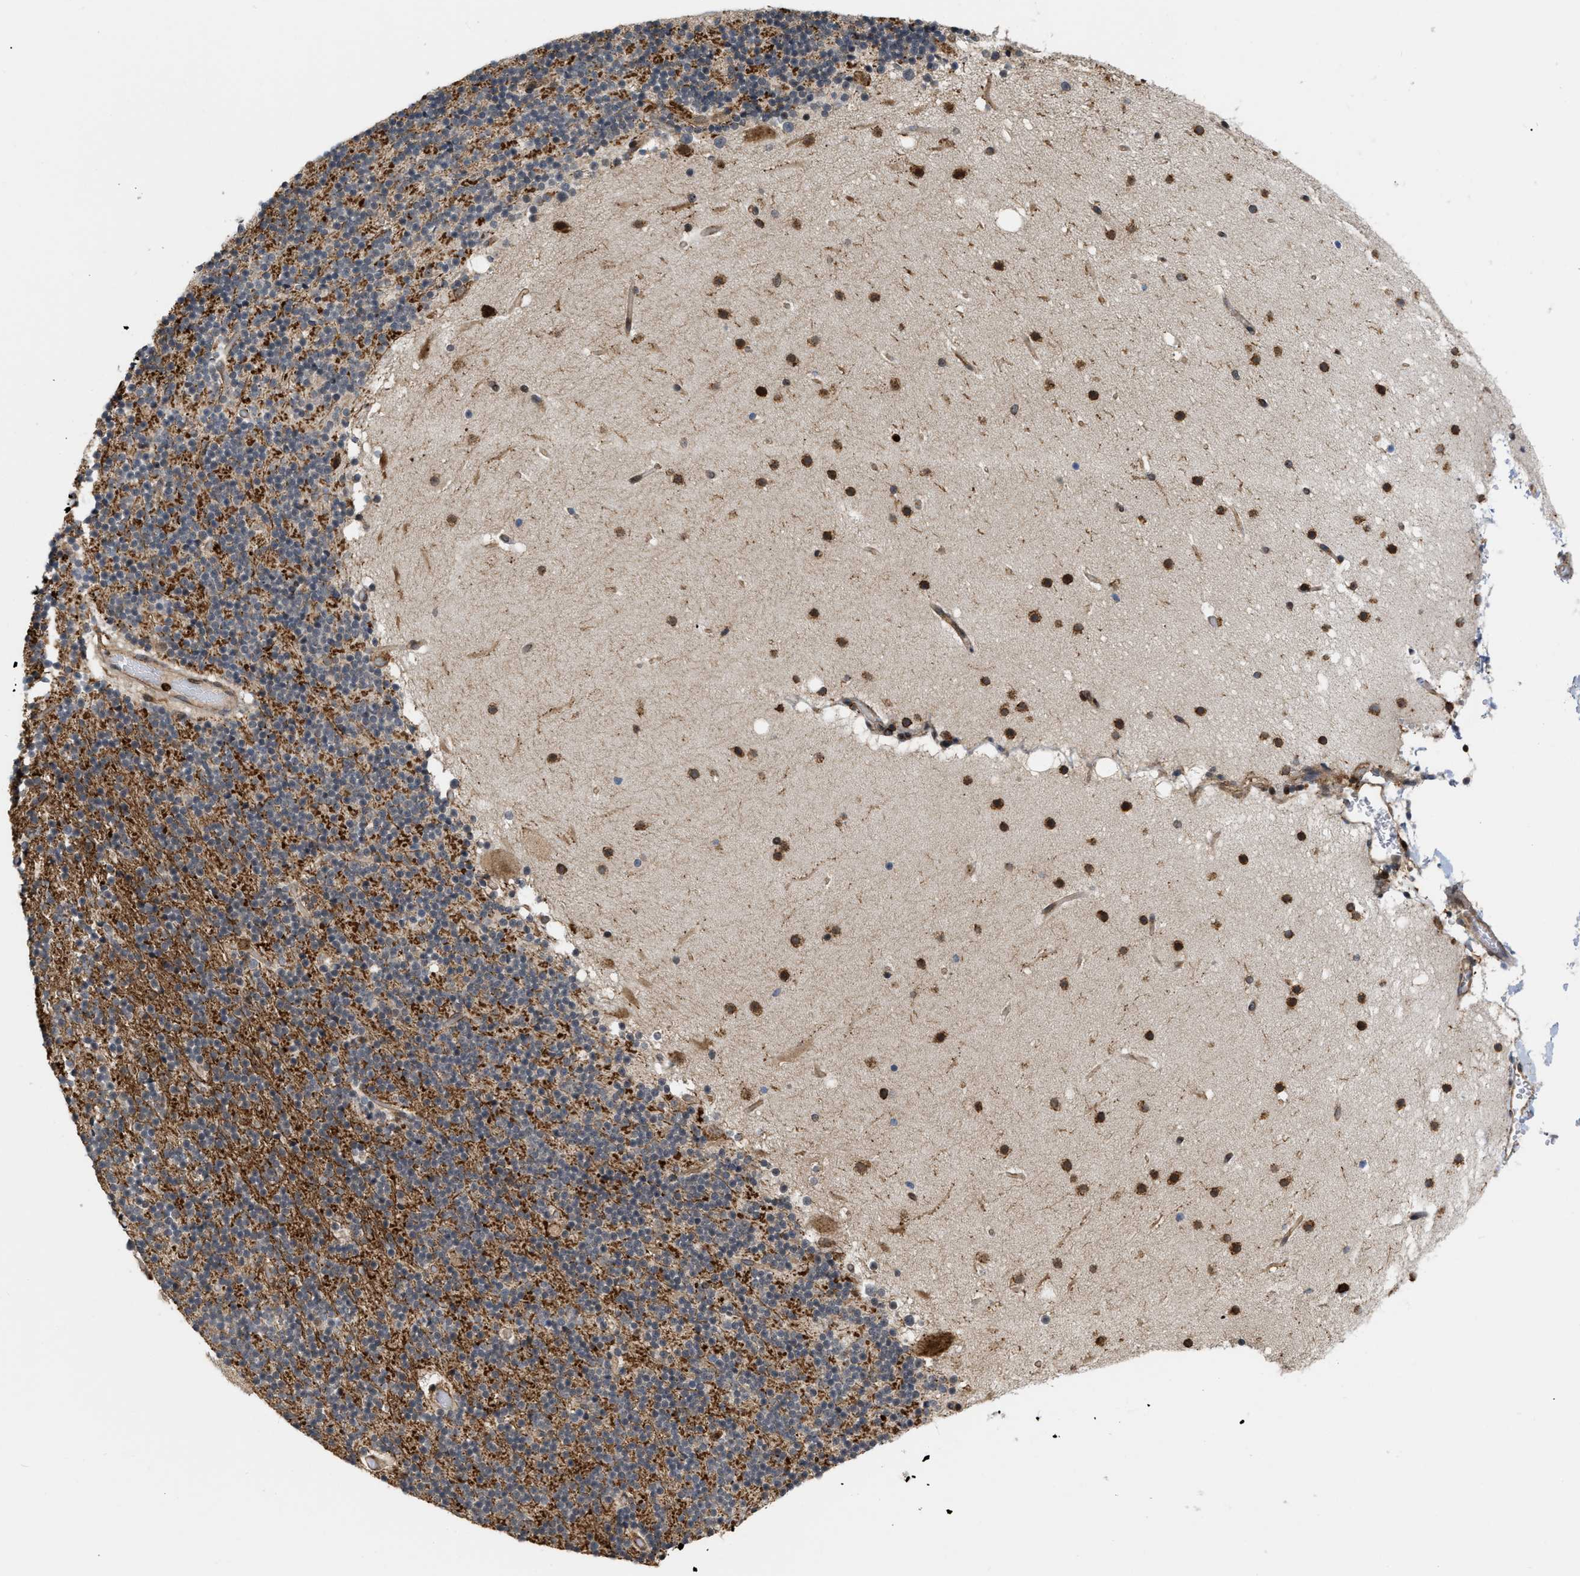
{"staining": {"intensity": "strong", "quantity": "25%-75%", "location": "cytoplasmic/membranous"}, "tissue": "cerebellum", "cell_type": "Cells in granular layer", "image_type": "normal", "snomed": [{"axis": "morphology", "description": "Normal tissue, NOS"}, {"axis": "topography", "description": "Cerebellum"}], "caption": "IHC of unremarkable cerebellum displays high levels of strong cytoplasmic/membranous positivity in about 25%-75% of cells in granular layer. Immunohistochemistry (ihc) stains the protein in brown and the nuclei are stained blue.", "gene": "IQCE", "patient": {"sex": "male", "age": 57}}